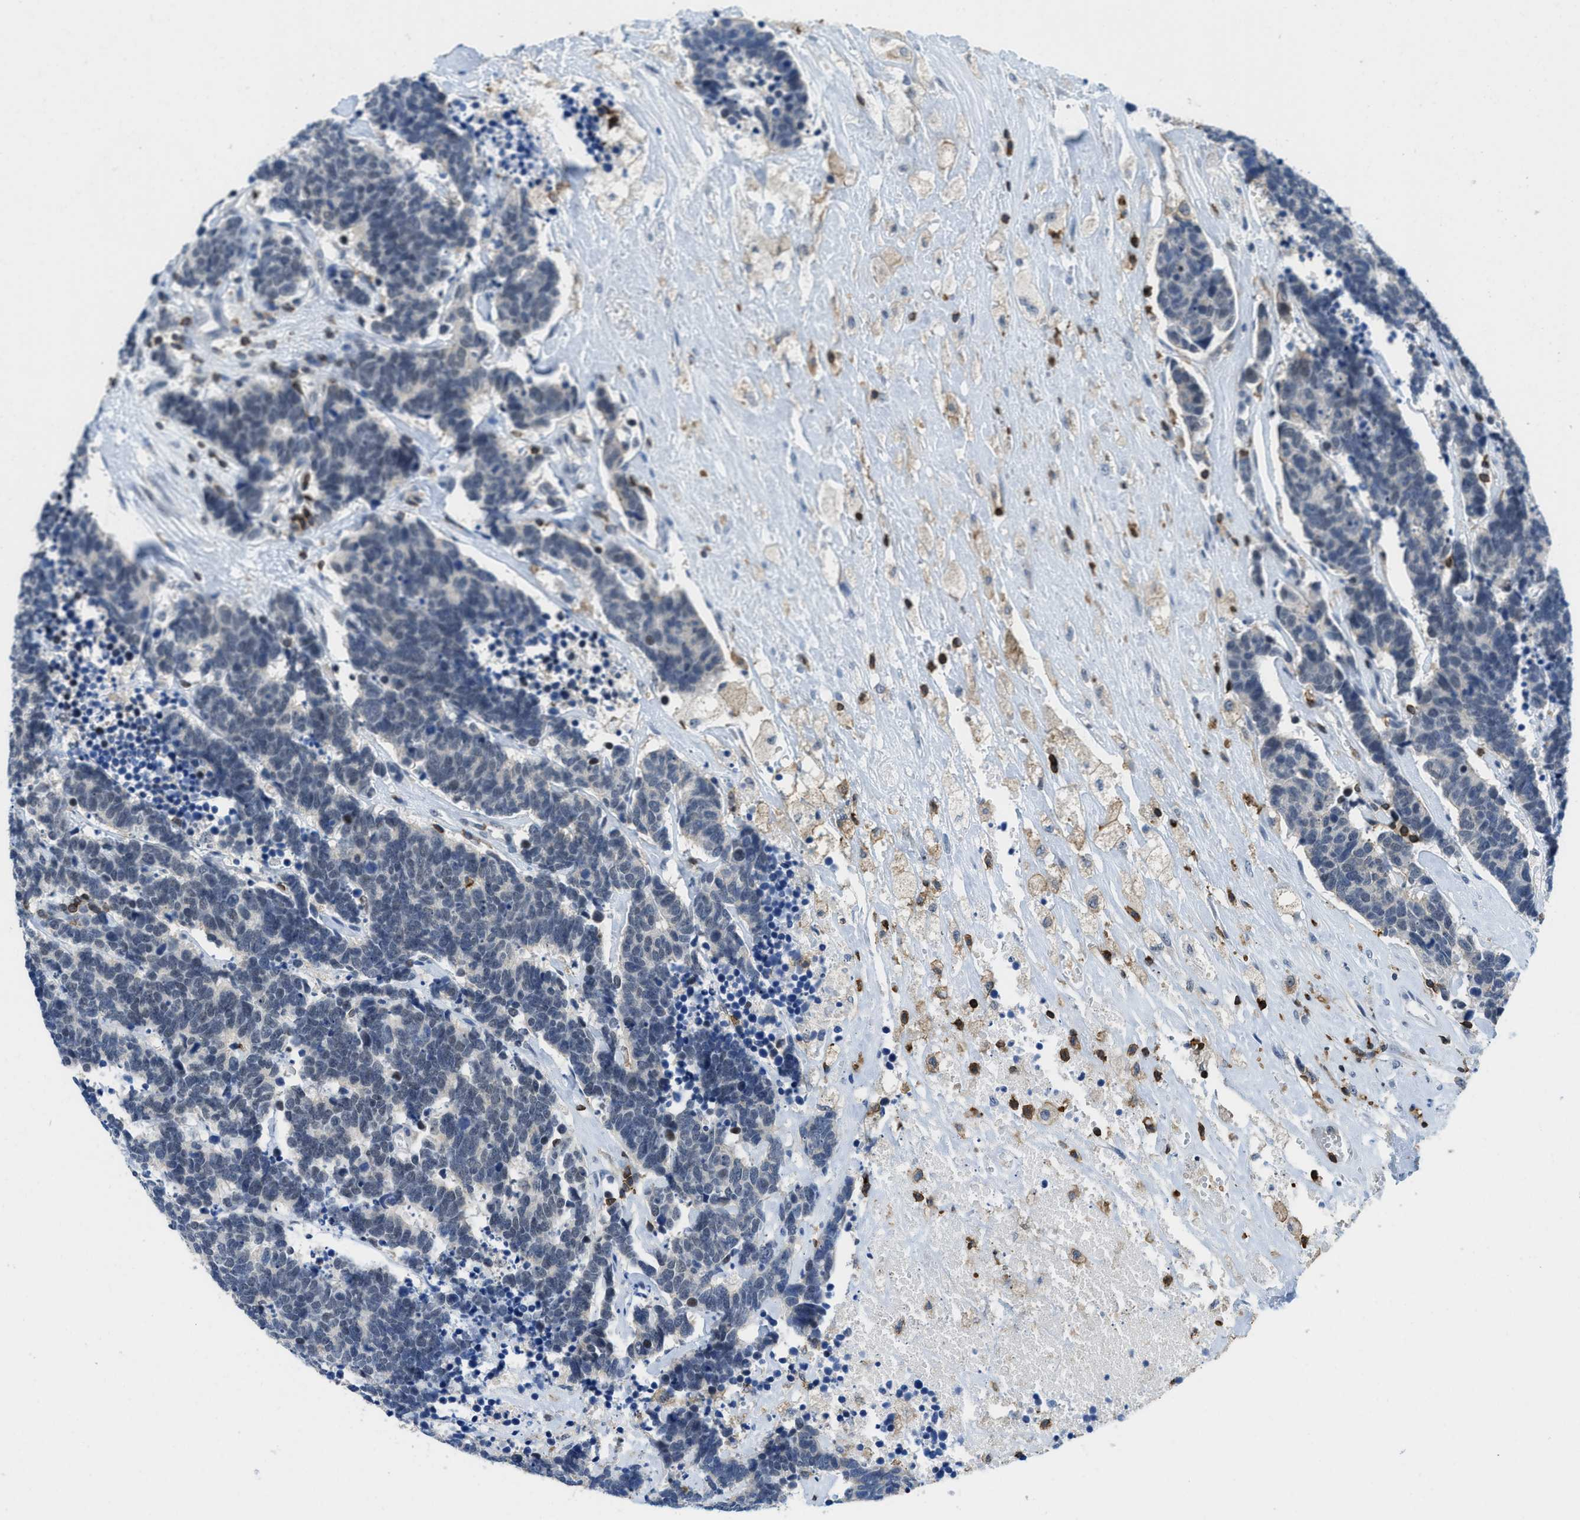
{"staining": {"intensity": "negative", "quantity": "none", "location": "none"}, "tissue": "carcinoid", "cell_type": "Tumor cells", "image_type": "cancer", "snomed": [{"axis": "morphology", "description": "Carcinoma, NOS"}, {"axis": "morphology", "description": "Carcinoid, malignant, NOS"}, {"axis": "topography", "description": "Urinary bladder"}], "caption": "High power microscopy histopathology image of an immunohistochemistry (IHC) photomicrograph of carcinoid, revealing no significant positivity in tumor cells.", "gene": "FAM151A", "patient": {"sex": "male", "age": 57}}